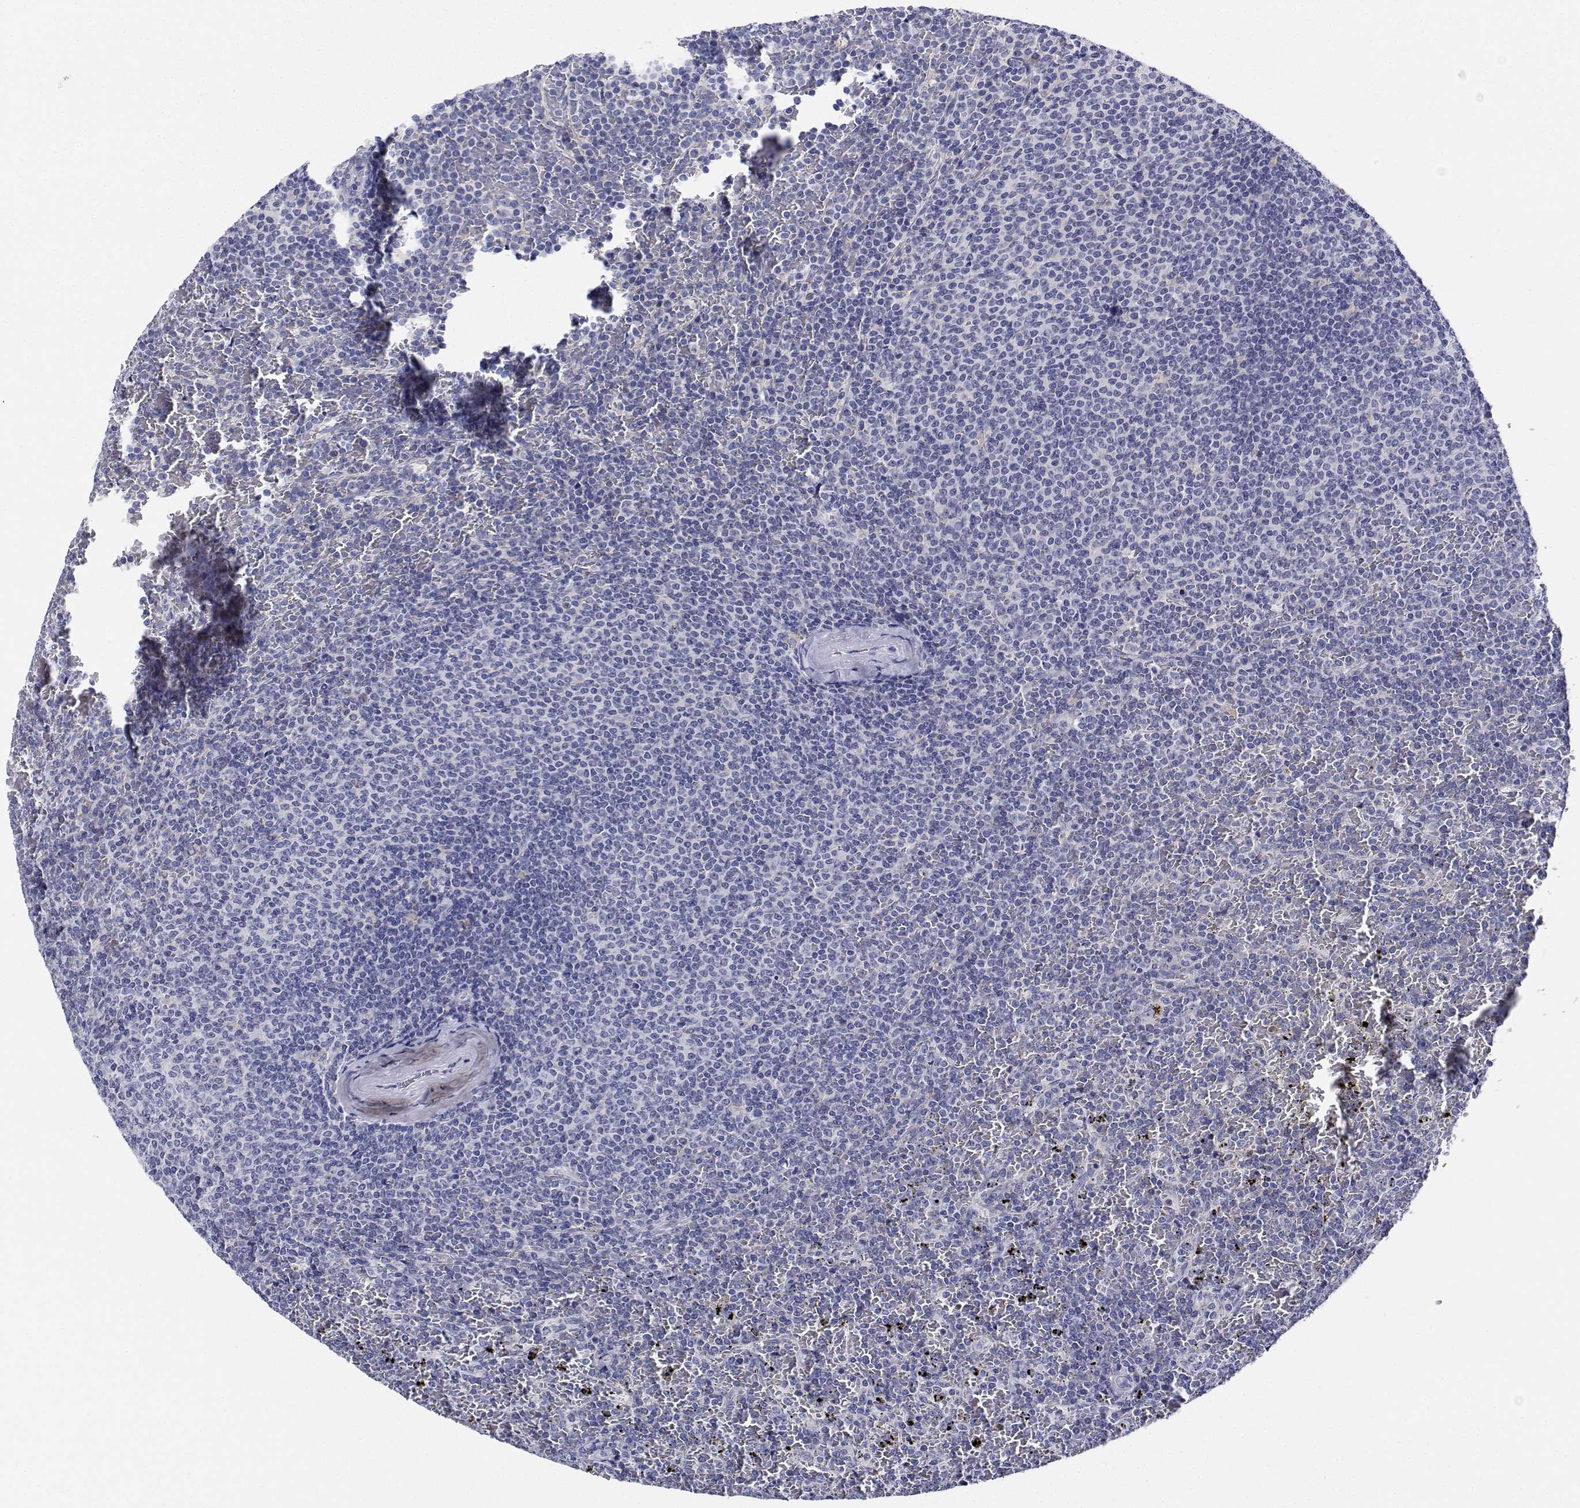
{"staining": {"intensity": "negative", "quantity": "none", "location": "none"}, "tissue": "lymphoma", "cell_type": "Tumor cells", "image_type": "cancer", "snomed": [{"axis": "morphology", "description": "Malignant lymphoma, non-Hodgkin's type, Low grade"}, {"axis": "topography", "description": "Spleen"}], "caption": "This micrograph is of malignant lymphoma, non-Hodgkin's type (low-grade) stained with immunohistochemistry (IHC) to label a protein in brown with the nuclei are counter-stained blue. There is no positivity in tumor cells. (DAB (3,3'-diaminobenzidine) immunohistochemistry with hematoxylin counter stain).", "gene": "CDHR3", "patient": {"sex": "female", "age": 77}}